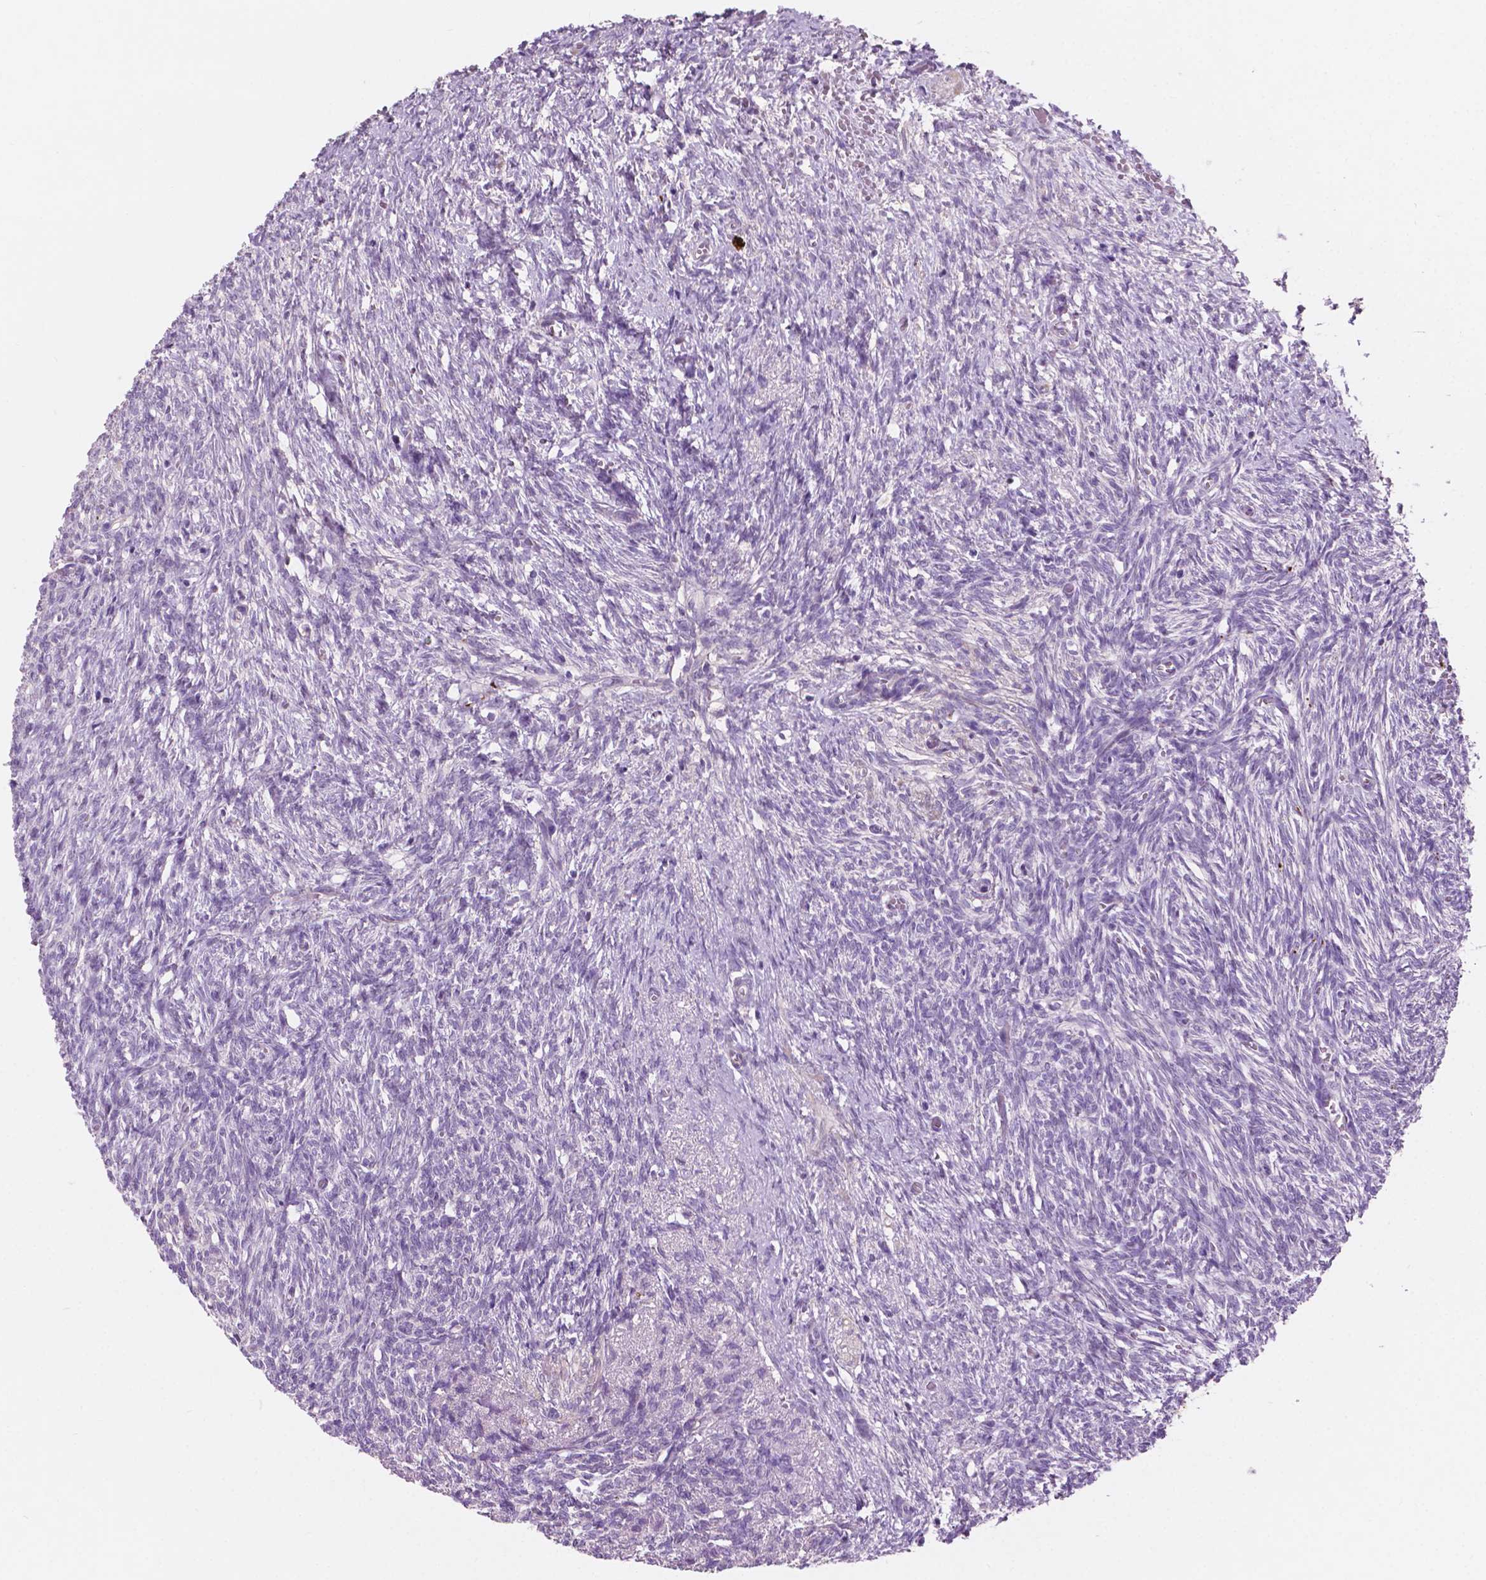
{"staining": {"intensity": "negative", "quantity": "none", "location": "none"}, "tissue": "ovary", "cell_type": "Follicle cells", "image_type": "normal", "snomed": [{"axis": "morphology", "description": "Normal tissue, NOS"}, {"axis": "topography", "description": "Ovary"}], "caption": "High magnification brightfield microscopy of benign ovary stained with DAB (3,3'-diaminobenzidine) (brown) and counterstained with hematoxylin (blue): follicle cells show no significant expression.", "gene": "LRP1B", "patient": {"sex": "female", "age": 46}}